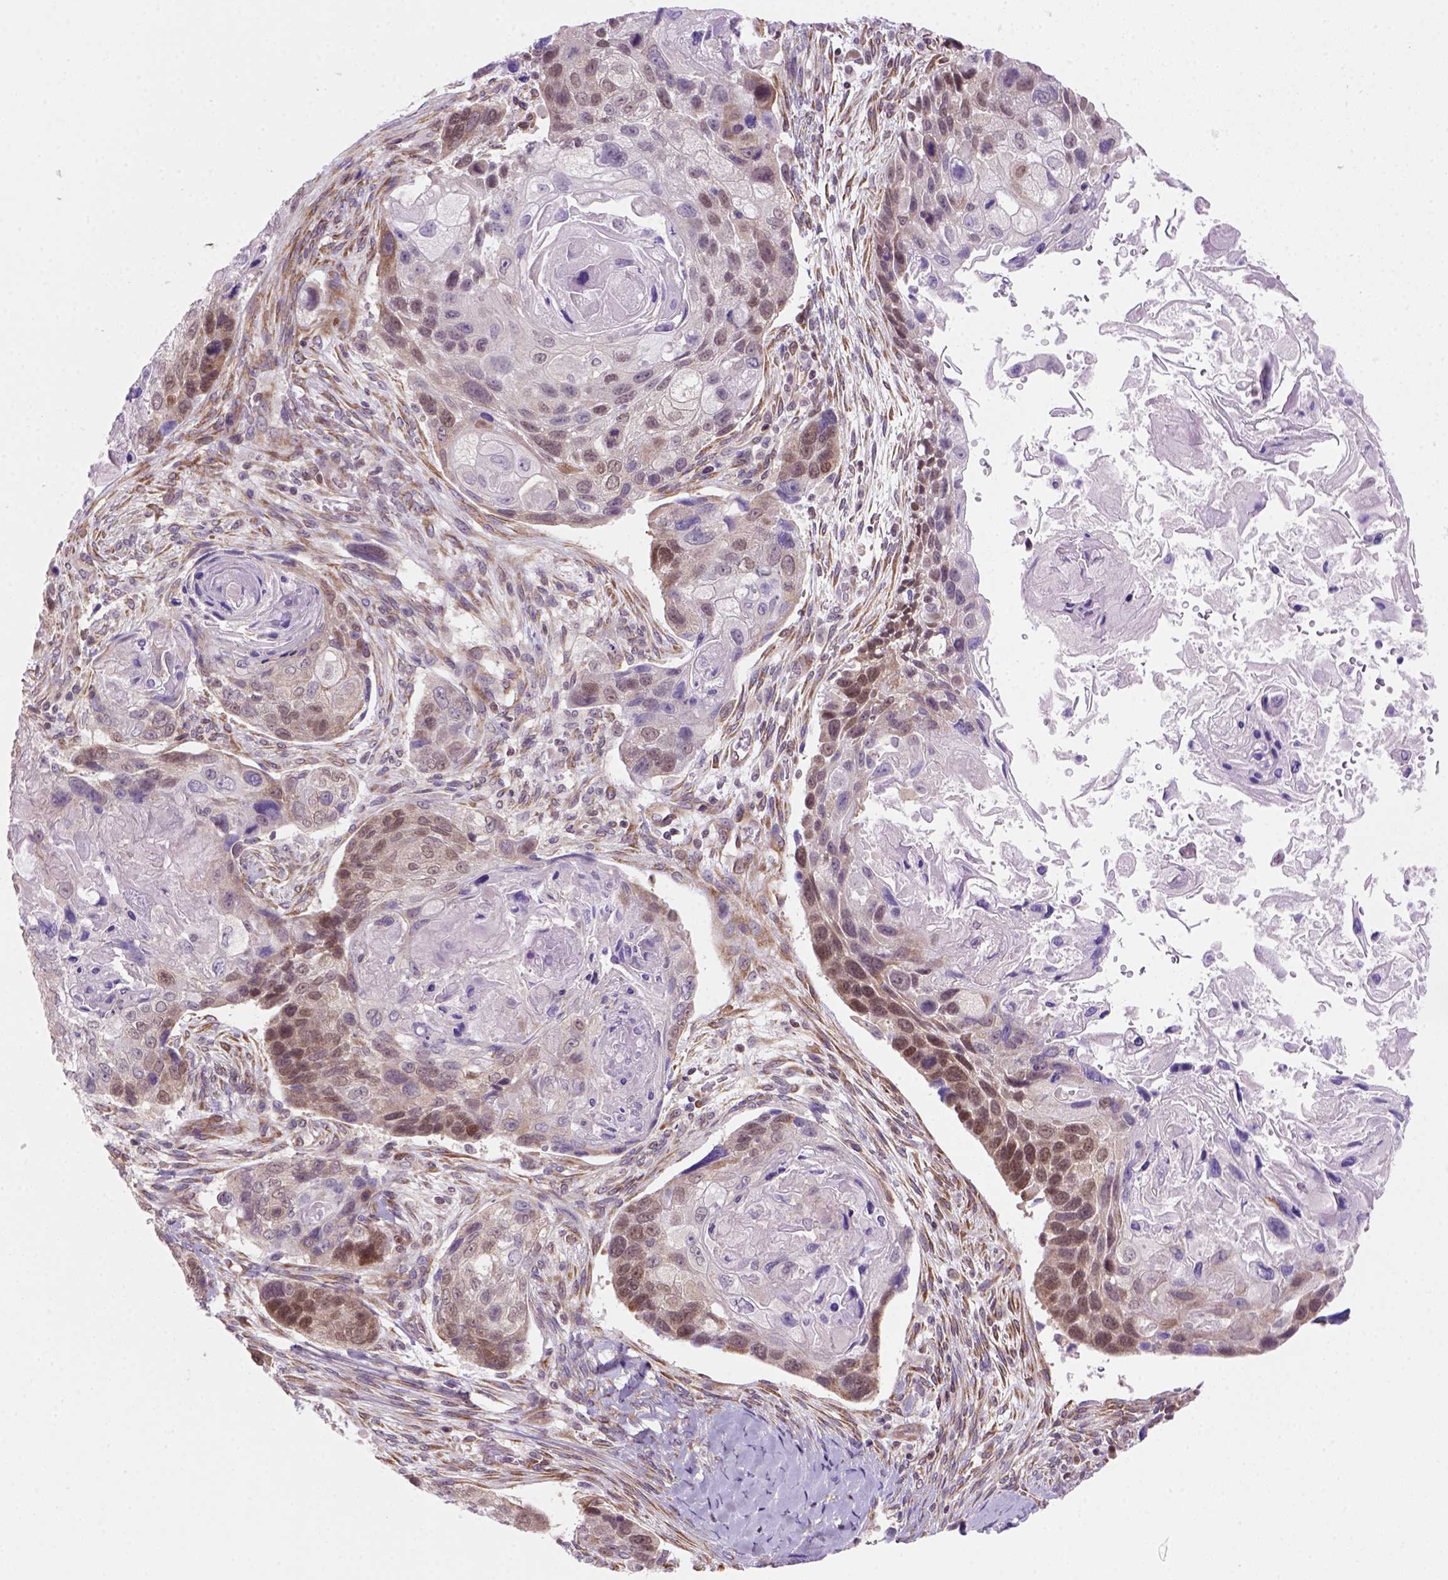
{"staining": {"intensity": "moderate", "quantity": "25%-75%", "location": "nuclear"}, "tissue": "lung cancer", "cell_type": "Tumor cells", "image_type": "cancer", "snomed": [{"axis": "morphology", "description": "Squamous cell carcinoma, NOS"}, {"axis": "topography", "description": "Lung"}], "caption": "Immunohistochemical staining of human lung squamous cell carcinoma displays medium levels of moderate nuclear protein expression in approximately 25%-75% of tumor cells.", "gene": "MGMT", "patient": {"sex": "male", "age": 69}}